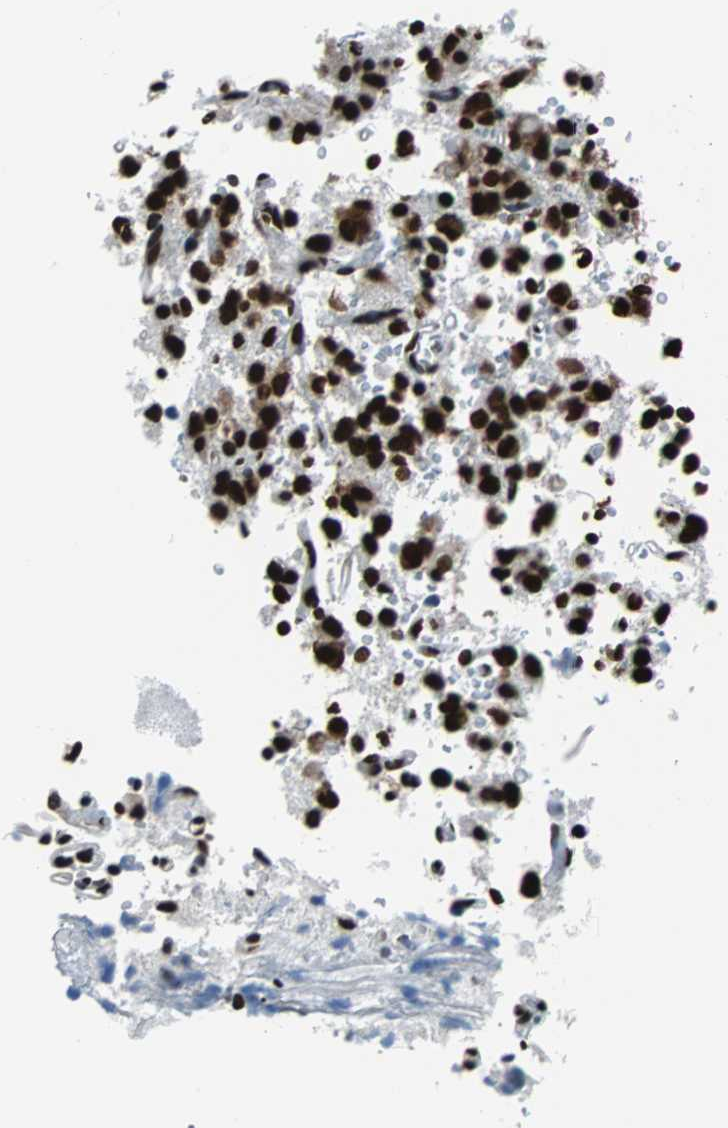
{"staining": {"intensity": "strong", "quantity": ">75%", "location": "nuclear"}, "tissue": "glioma", "cell_type": "Tumor cells", "image_type": "cancer", "snomed": [{"axis": "morphology", "description": "Glioma, malignant, High grade"}, {"axis": "topography", "description": "Brain"}], "caption": "This is a photomicrograph of immunohistochemistry (IHC) staining of high-grade glioma (malignant), which shows strong staining in the nuclear of tumor cells.", "gene": "FUBP1", "patient": {"sex": "male", "age": 47}}